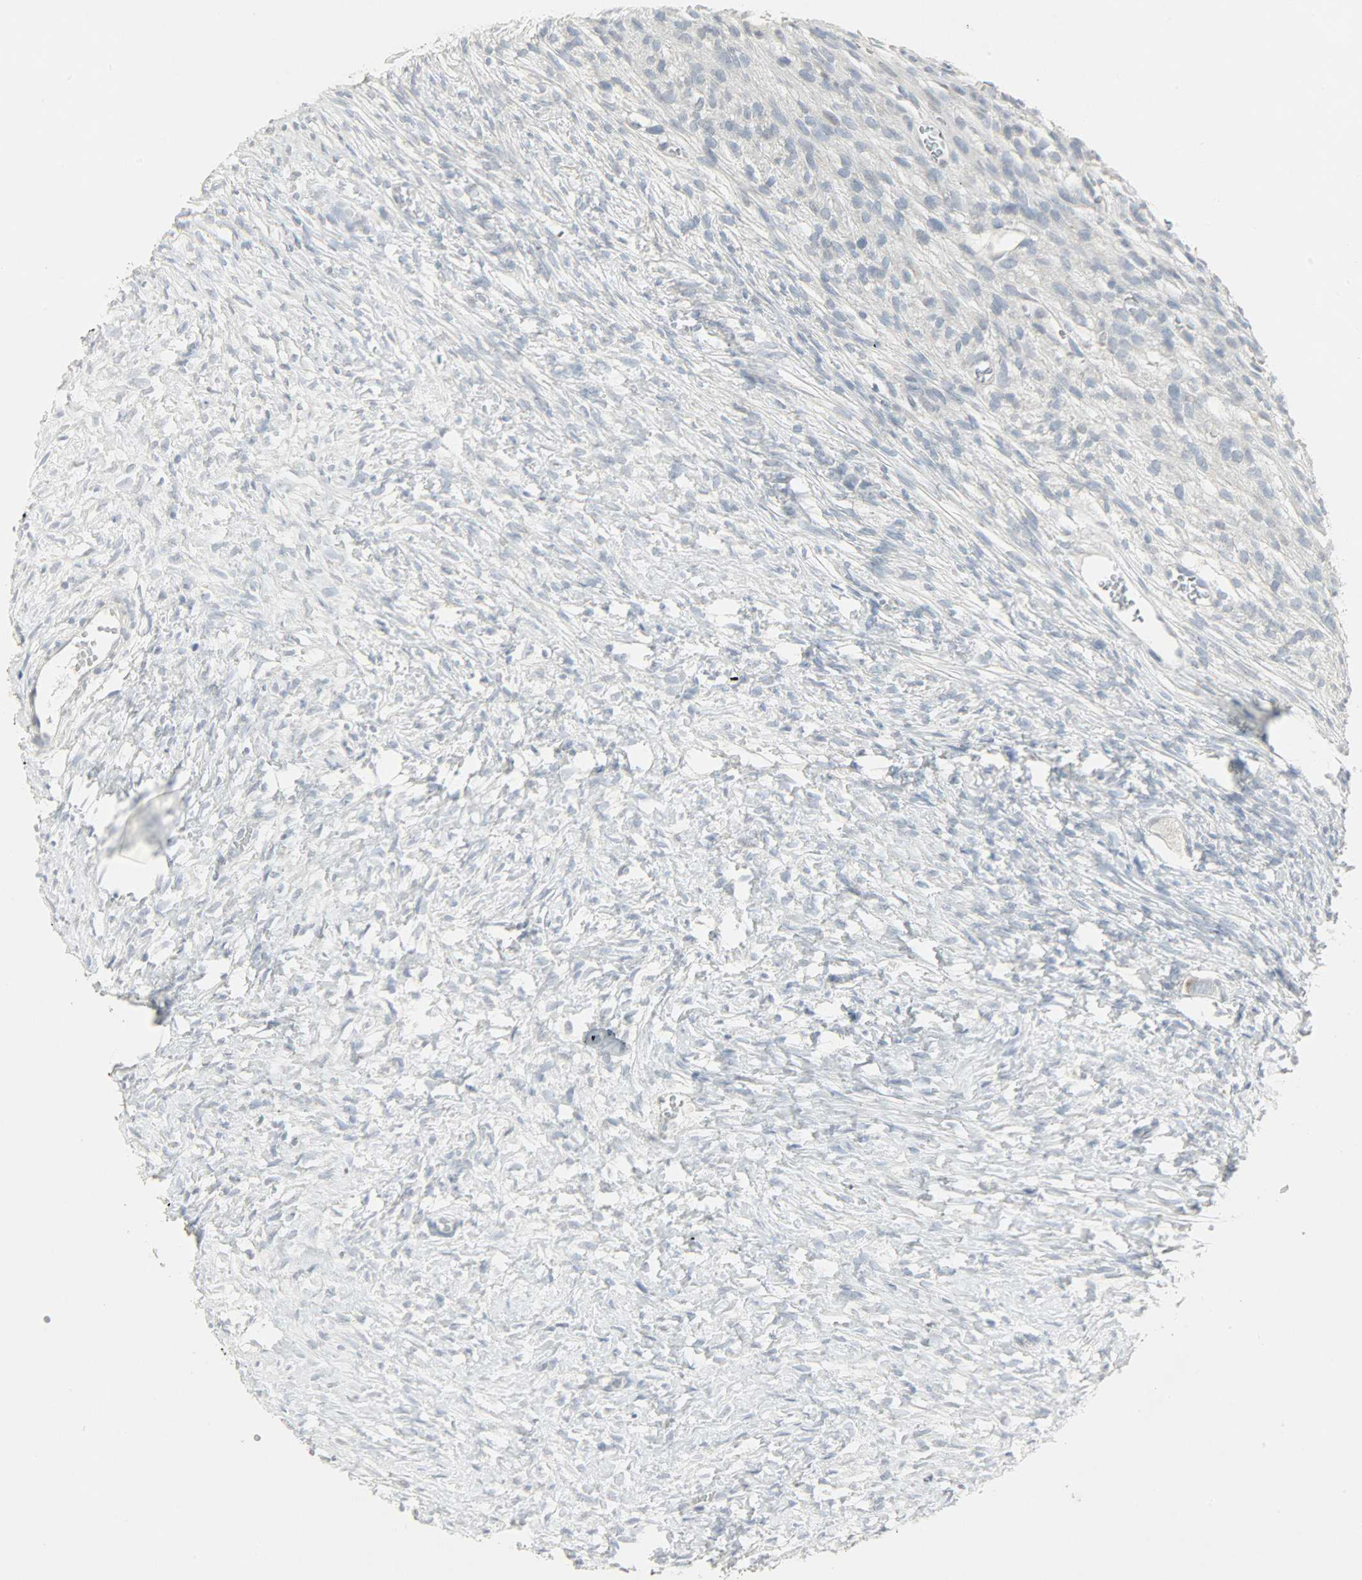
{"staining": {"intensity": "negative", "quantity": "none", "location": "none"}, "tissue": "ovary", "cell_type": "Ovarian stroma cells", "image_type": "normal", "snomed": [{"axis": "morphology", "description": "Normal tissue, NOS"}, {"axis": "topography", "description": "Ovary"}], "caption": "This is an immunohistochemistry micrograph of unremarkable human ovary. There is no expression in ovarian stroma cells.", "gene": "CAMK4", "patient": {"sex": "female", "age": 35}}